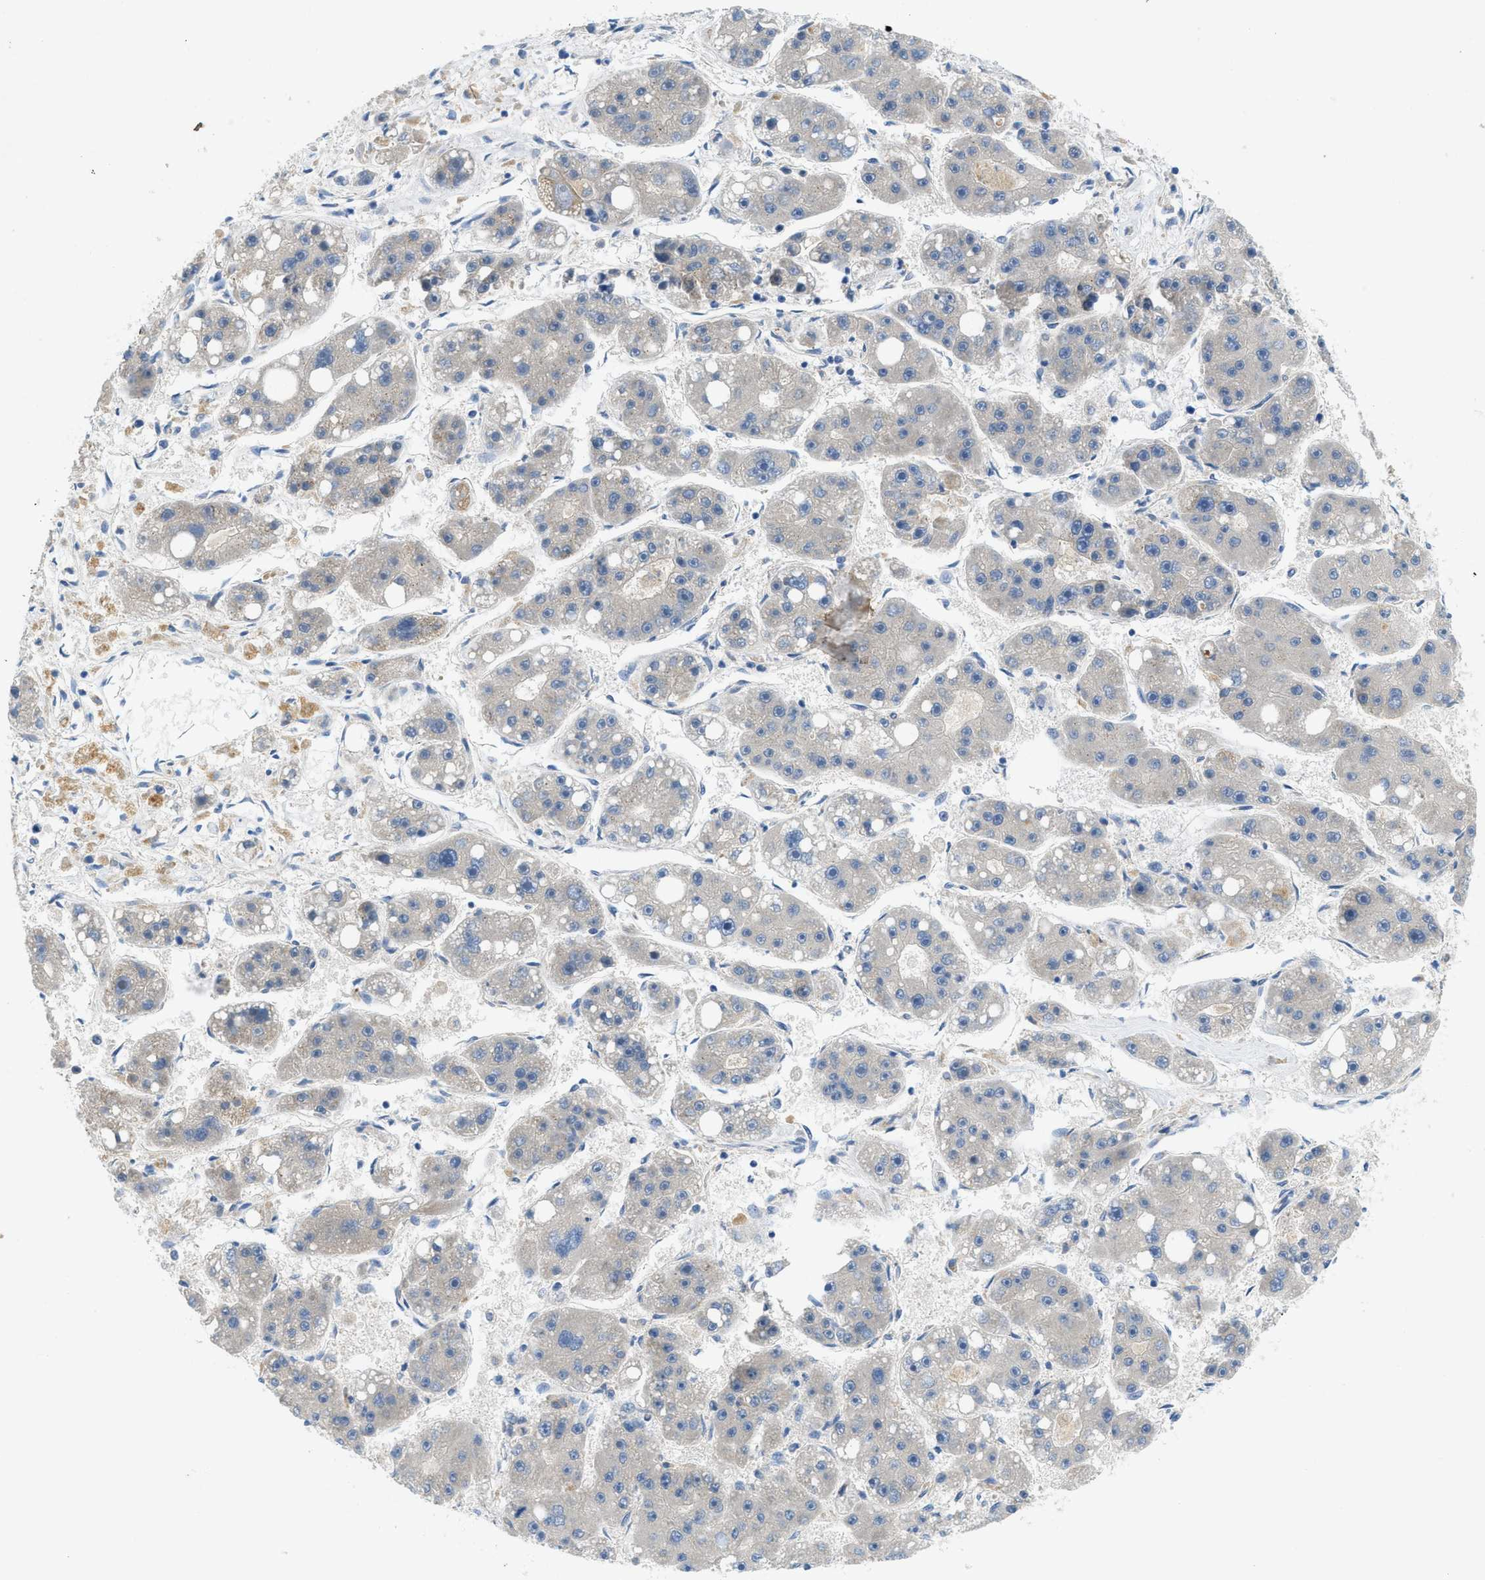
{"staining": {"intensity": "negative", "quantity": "none", "location": "none"}, "tissue": "liver cancer", "cell_type": "Tumor cells", "image_type": "cancer", "snomed": [{"axis": "morphology", "description": "Carcinoma, Hepatocellular, NOS"}, {"axis": "topography", "description": "Liver"}], "caption": "Image shows no protein expression in tumor cells of liver hepatocellular carcinoma tissue. (DAB (3,3'-diaminobenzidine) IHC, high magnification).", "gene": "RIPK2", "patient": {"sex": "female", "age": 61}}